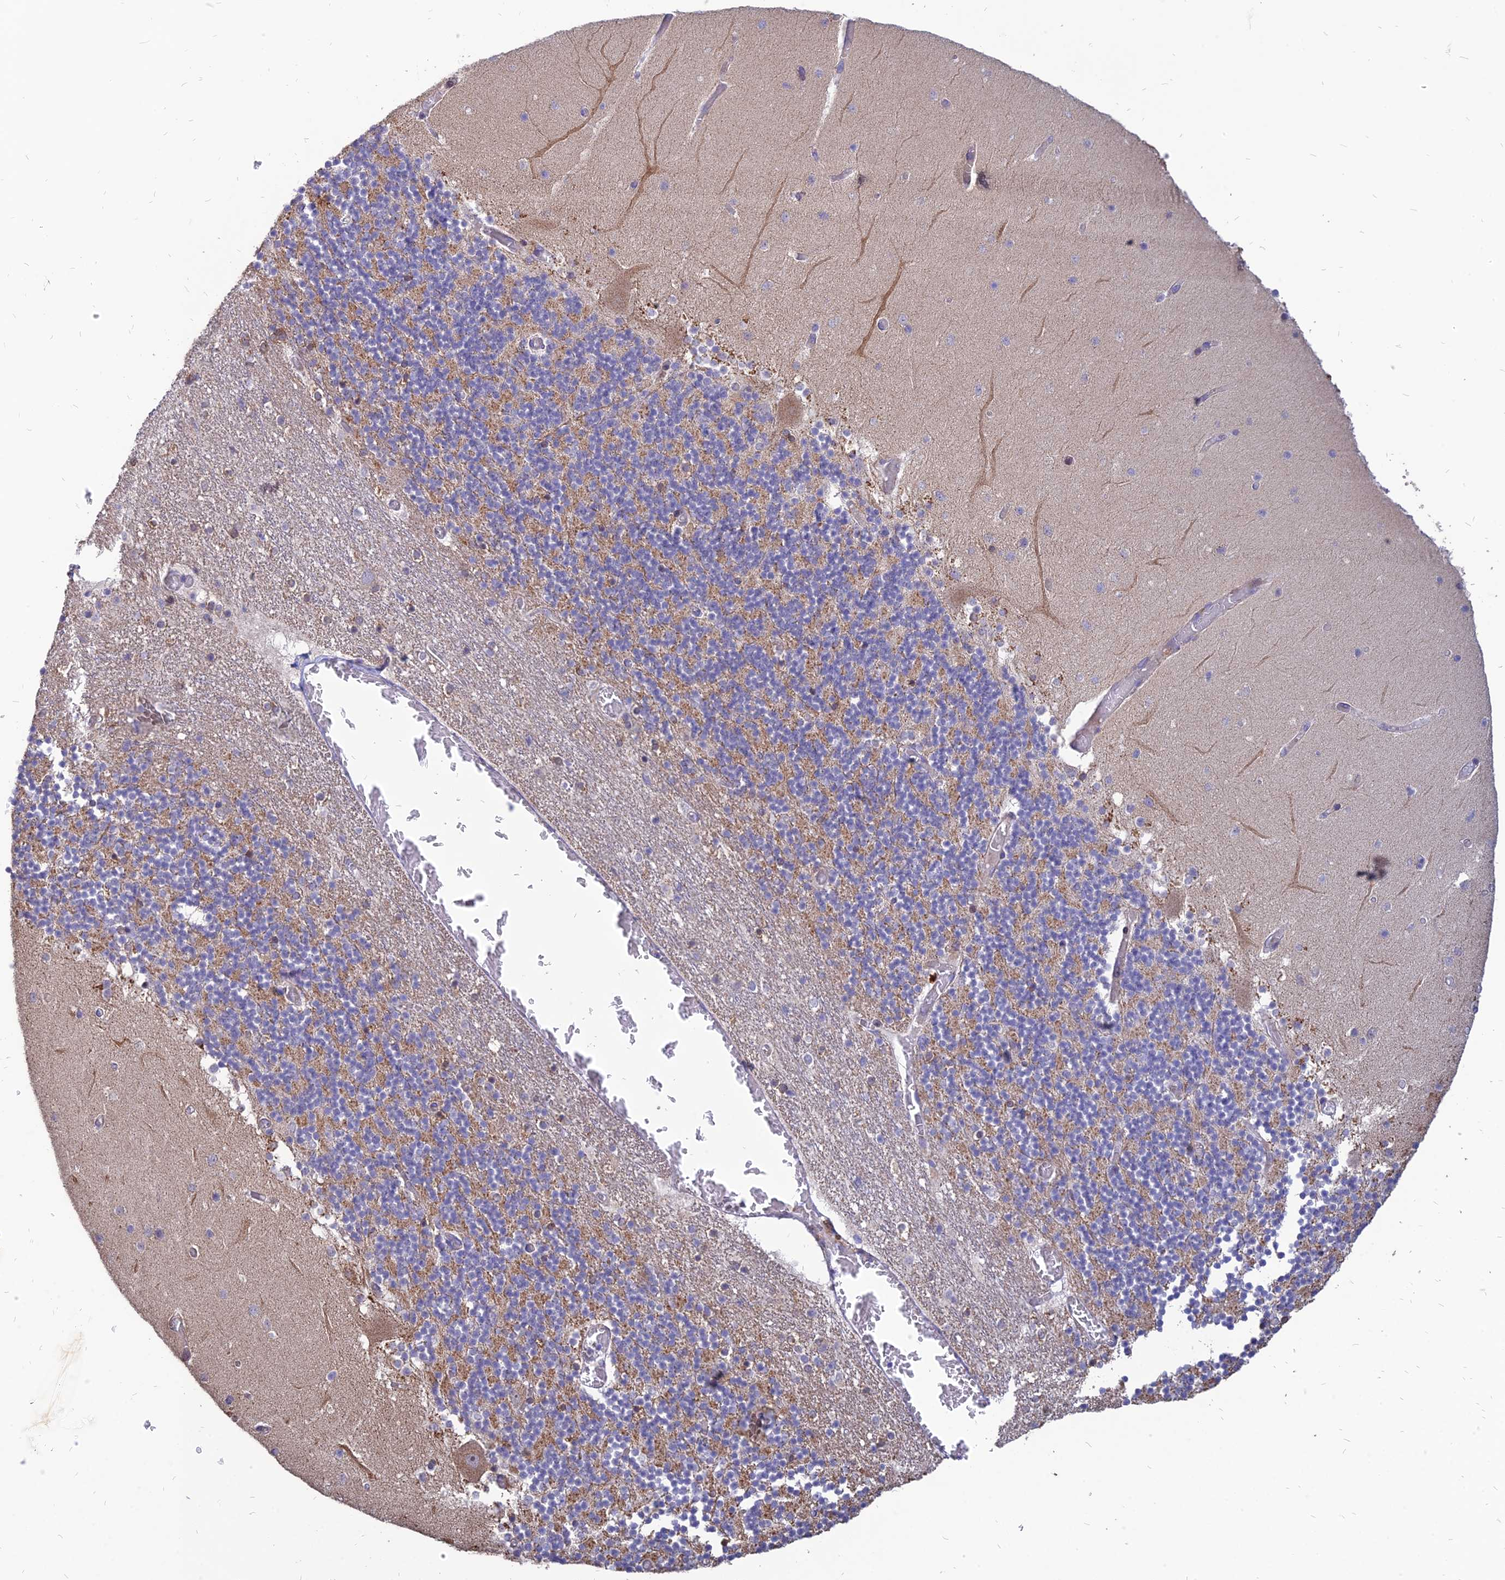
{"staining": {"intensity": "moderate", "quantity": ">75%", "location": "cytoplasmic/membranous"}, "tissue": "cerebellum", "cell_type": "Cells in granular layer", "image_type": "normal", "snomed": [{"axis": "morphology", "description": "Normal tissue, NOS"}, {"axis": "topography", "description": "Cerebellum"}], "caption": "Human cerebellum stained with a brown dye shows moderate cytoplasmic/membranous positive staining in about >75% of cells in granular layer.", "gene": "ST3GAL6", "patient": {"sex": "female", "age": 28}}